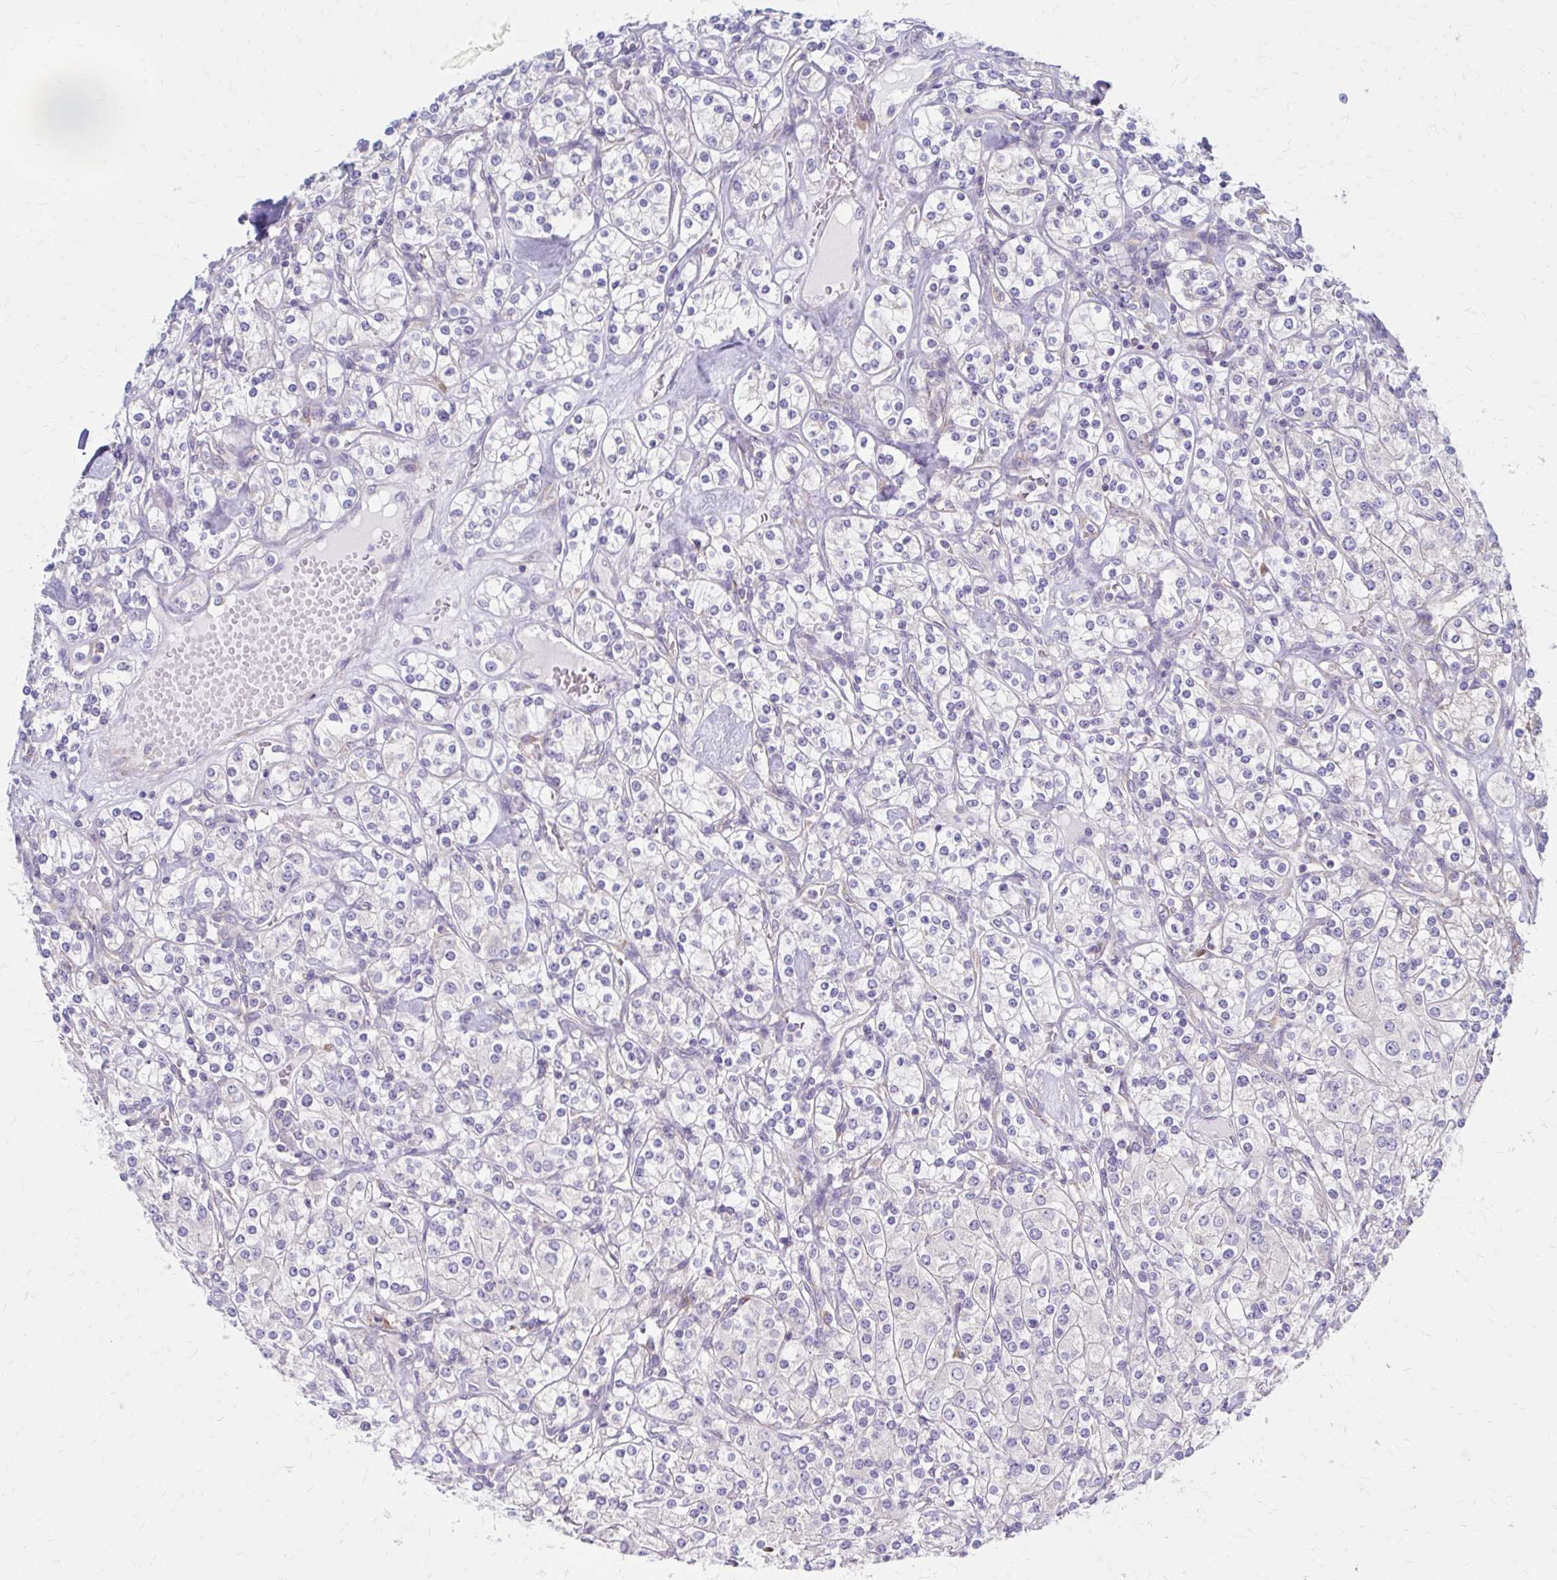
{"staining": {"intensity": "negative", "quantity": "none", "location": "none"}, "tissue": "renal cancer", "cell_type": "Tumor cells", "image_type": "cancer", "snomed": [{"axis": "morphology", "description": "Adenocarcinoma, NOS"}, {"axis": "topography", "description": "Kidney"}], "caption": "DAB (3,3'-diaminobenzidine) immunohistochemical staining of human renal cancer reveals no significant staining in tumor cells.", "gene": "RPL27A", "patient": {"sex": "male", "age": 77}}